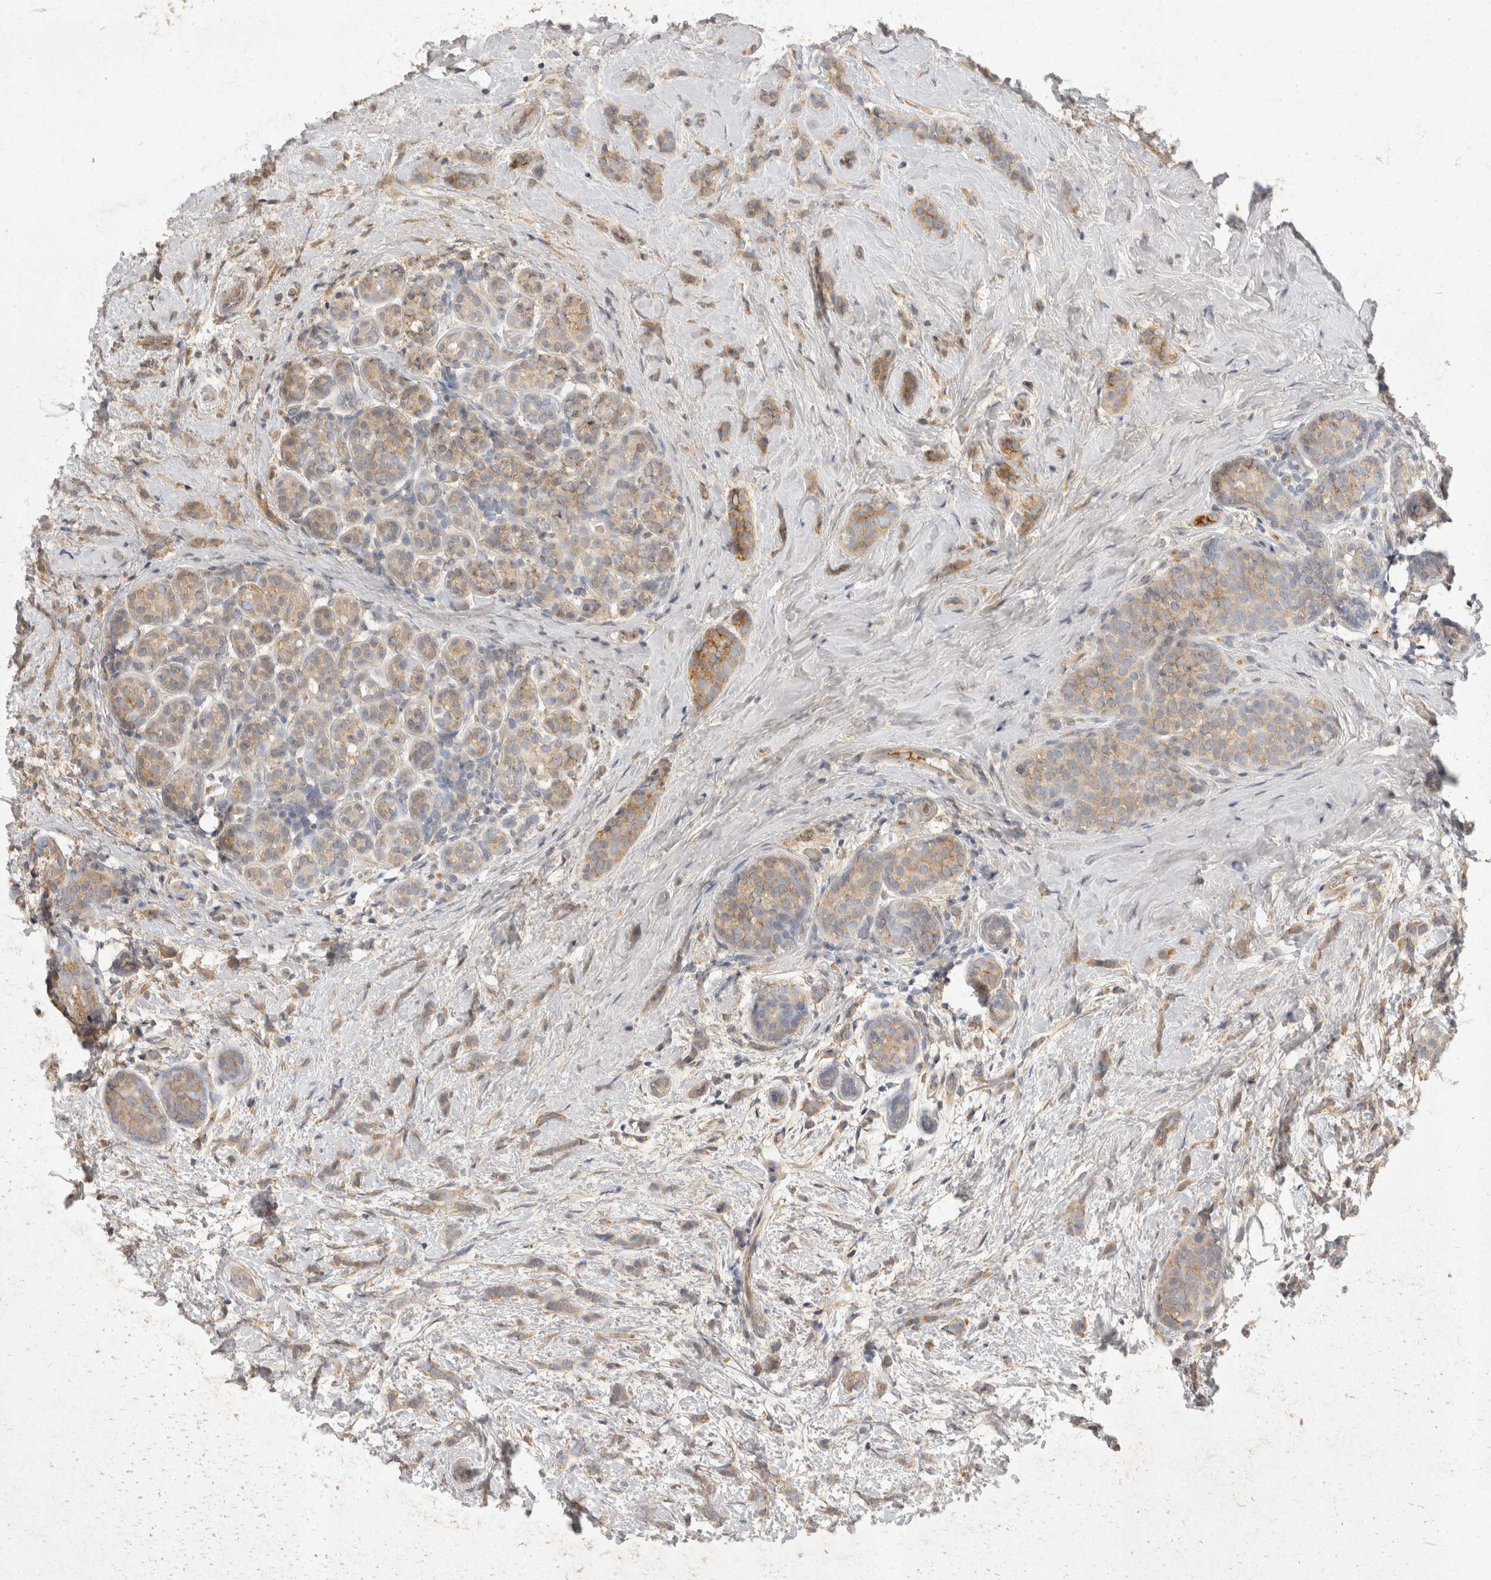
{"staining": {"intensity": "weak", "quantity": ">75%", "location": "cytoplasmic/membranous"}, "tissue": "breast cancer", "cell_type": "Tumor cells", "image_type": "cancer", "snomed": [{"axis": "morphology", "description": "Lobular carcinoma, in situ"}, {"axis": "morphology", "description": "Lobular carcinoma"}, {"axis": "topography", "description": "Breast"}], "caption": "This is a photomicrograph of IHC staining of breast cancer, which shows weak staining in the cytoplasmic/membranous of tumor cells.", "gene": "EIF4G3", "patient": {"sex": "female", "age": 41}}